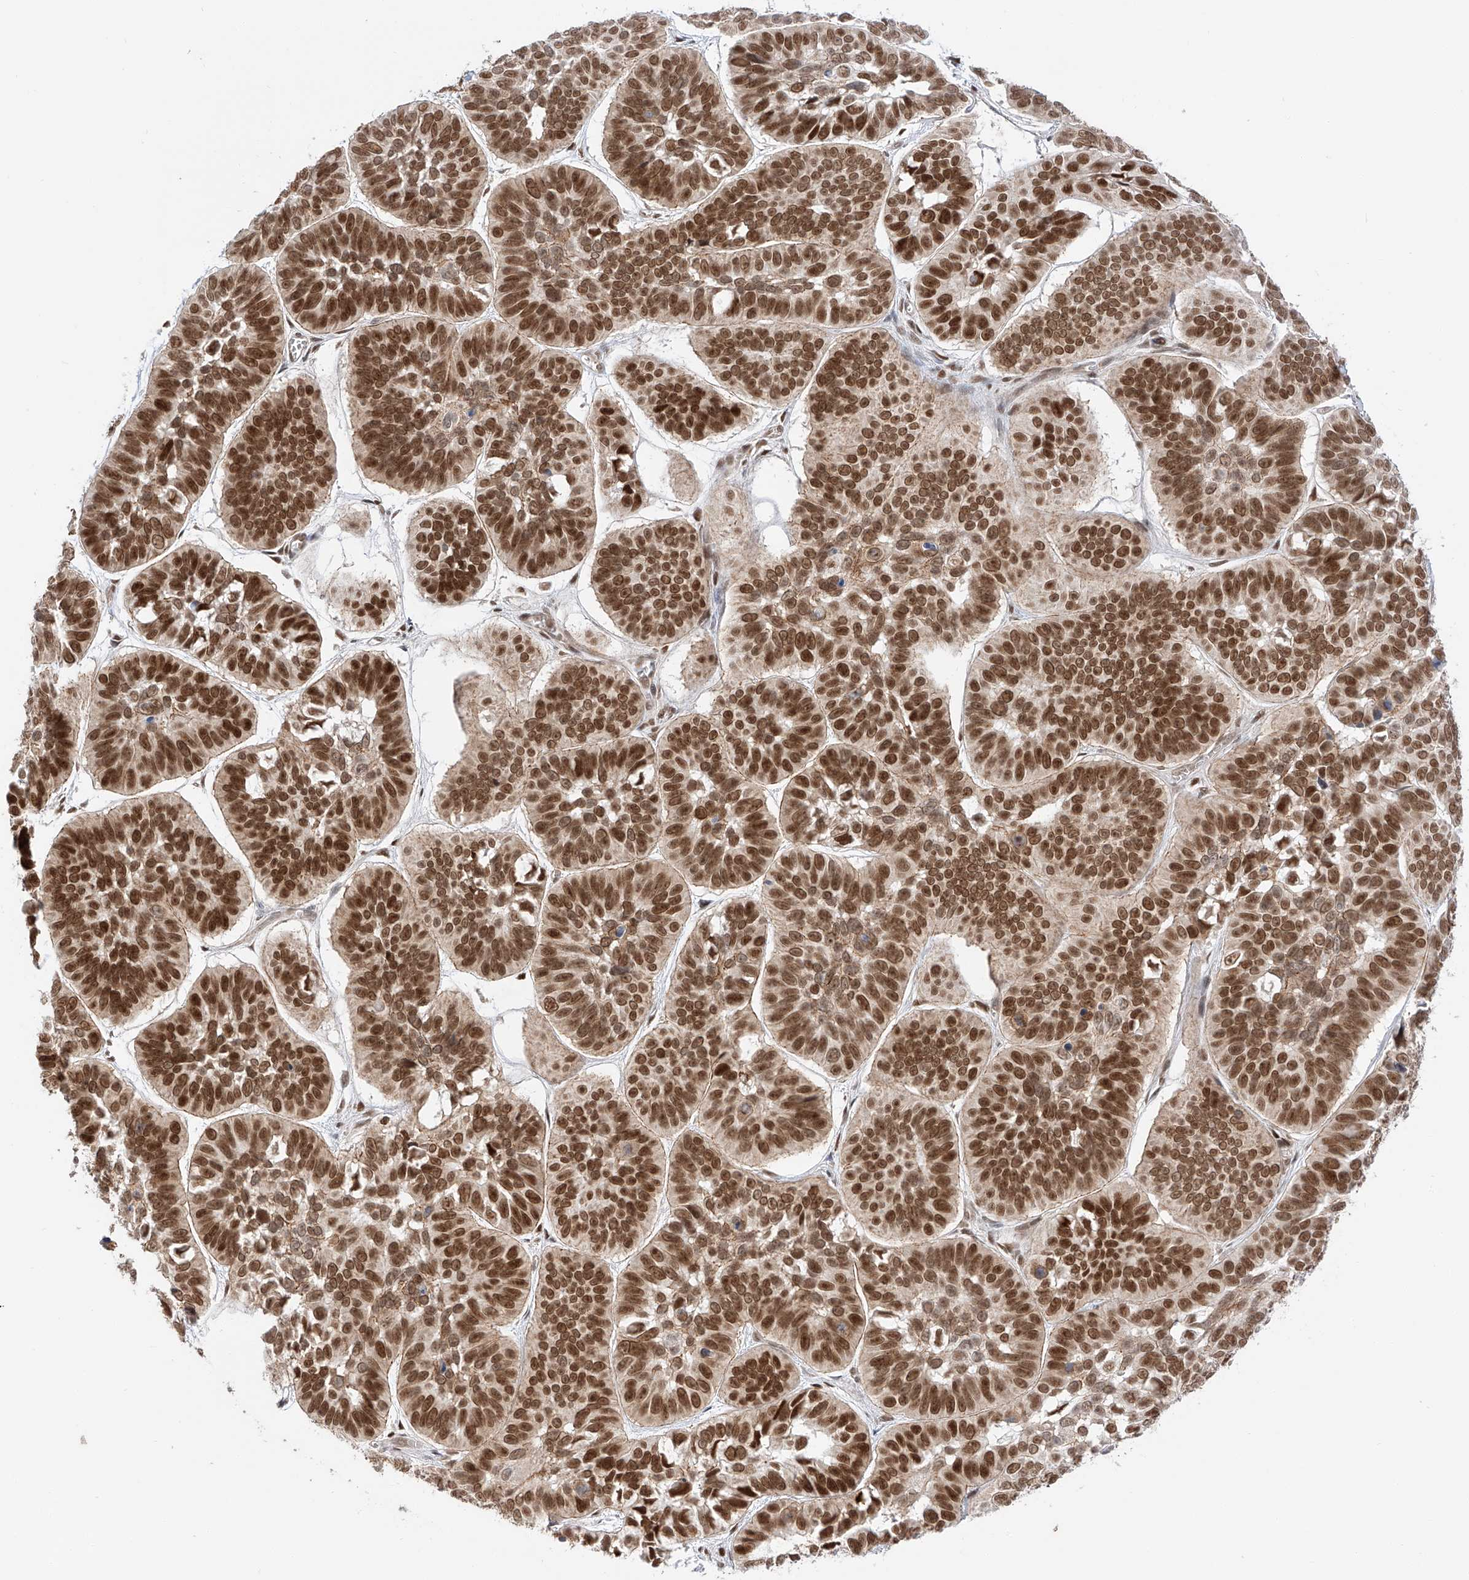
{"staining": {"intensity": "strong", "quantity": ">75%", "location": "nuclear"}, "tissue": "skin cancer", "cell_type": "Tumor cells", "image_type": "cancer", "snomed": [{"axis": "morphology", "description": "Basal cell carcinoma"}, {"axis": "topography", "description": "Skin"}], "caption": "High-magnification brightfield microscopy of skin cancer stained with DAB (brown) and counterstained with hematoxylin (blue). tumor cells exhibit strong nuclear positivity is seen in approximately>75% of cells.", "gene": "POGK", "patient": {"sex": "male", "age": 62}}